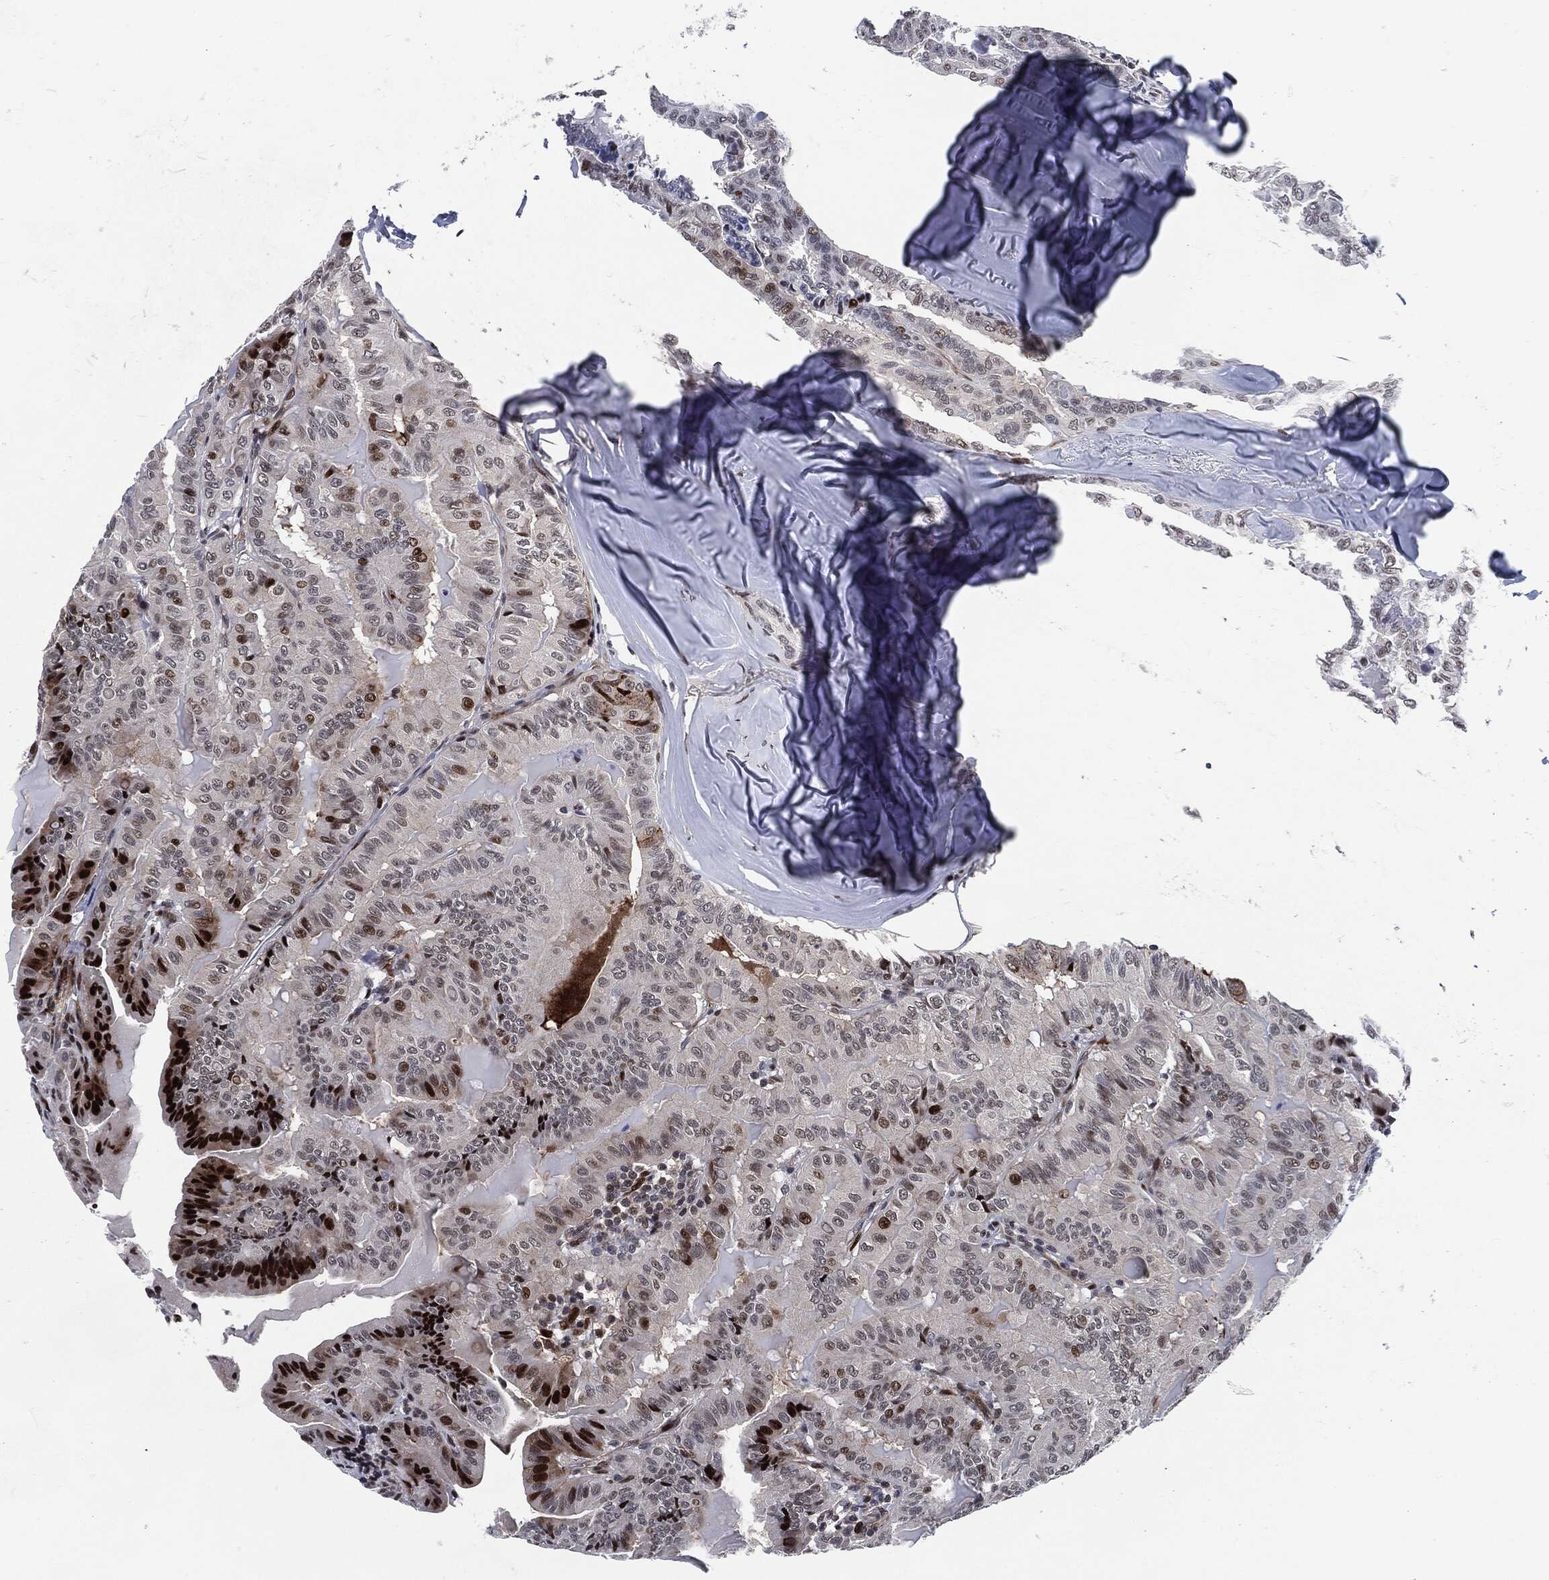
{"staining": {"intensity": "strong", "quantity": "<25%", "location": "nuclear"}, "tissue": "thyroid cancer", "cell_type": "Tumor cells", "image_type": "cancer", "snomed": [{"axis": "morphology", "description": "Papillary adenocarcinoma, NOS"}, {"axis": "topography", "description": "Thyroid gland"}], "caption": "High-magnification brightfield microscopy of thyroid cancer (papillary adenocarcinoma) stained with DAB (brown) and counterstained with hematoxylin (blue). tumor cells exhibit strong nuclear positivity is appreciated in approximately<25% of cells.", "gene": "AKT2", "patient": {"sex": "female", "age": 68}}